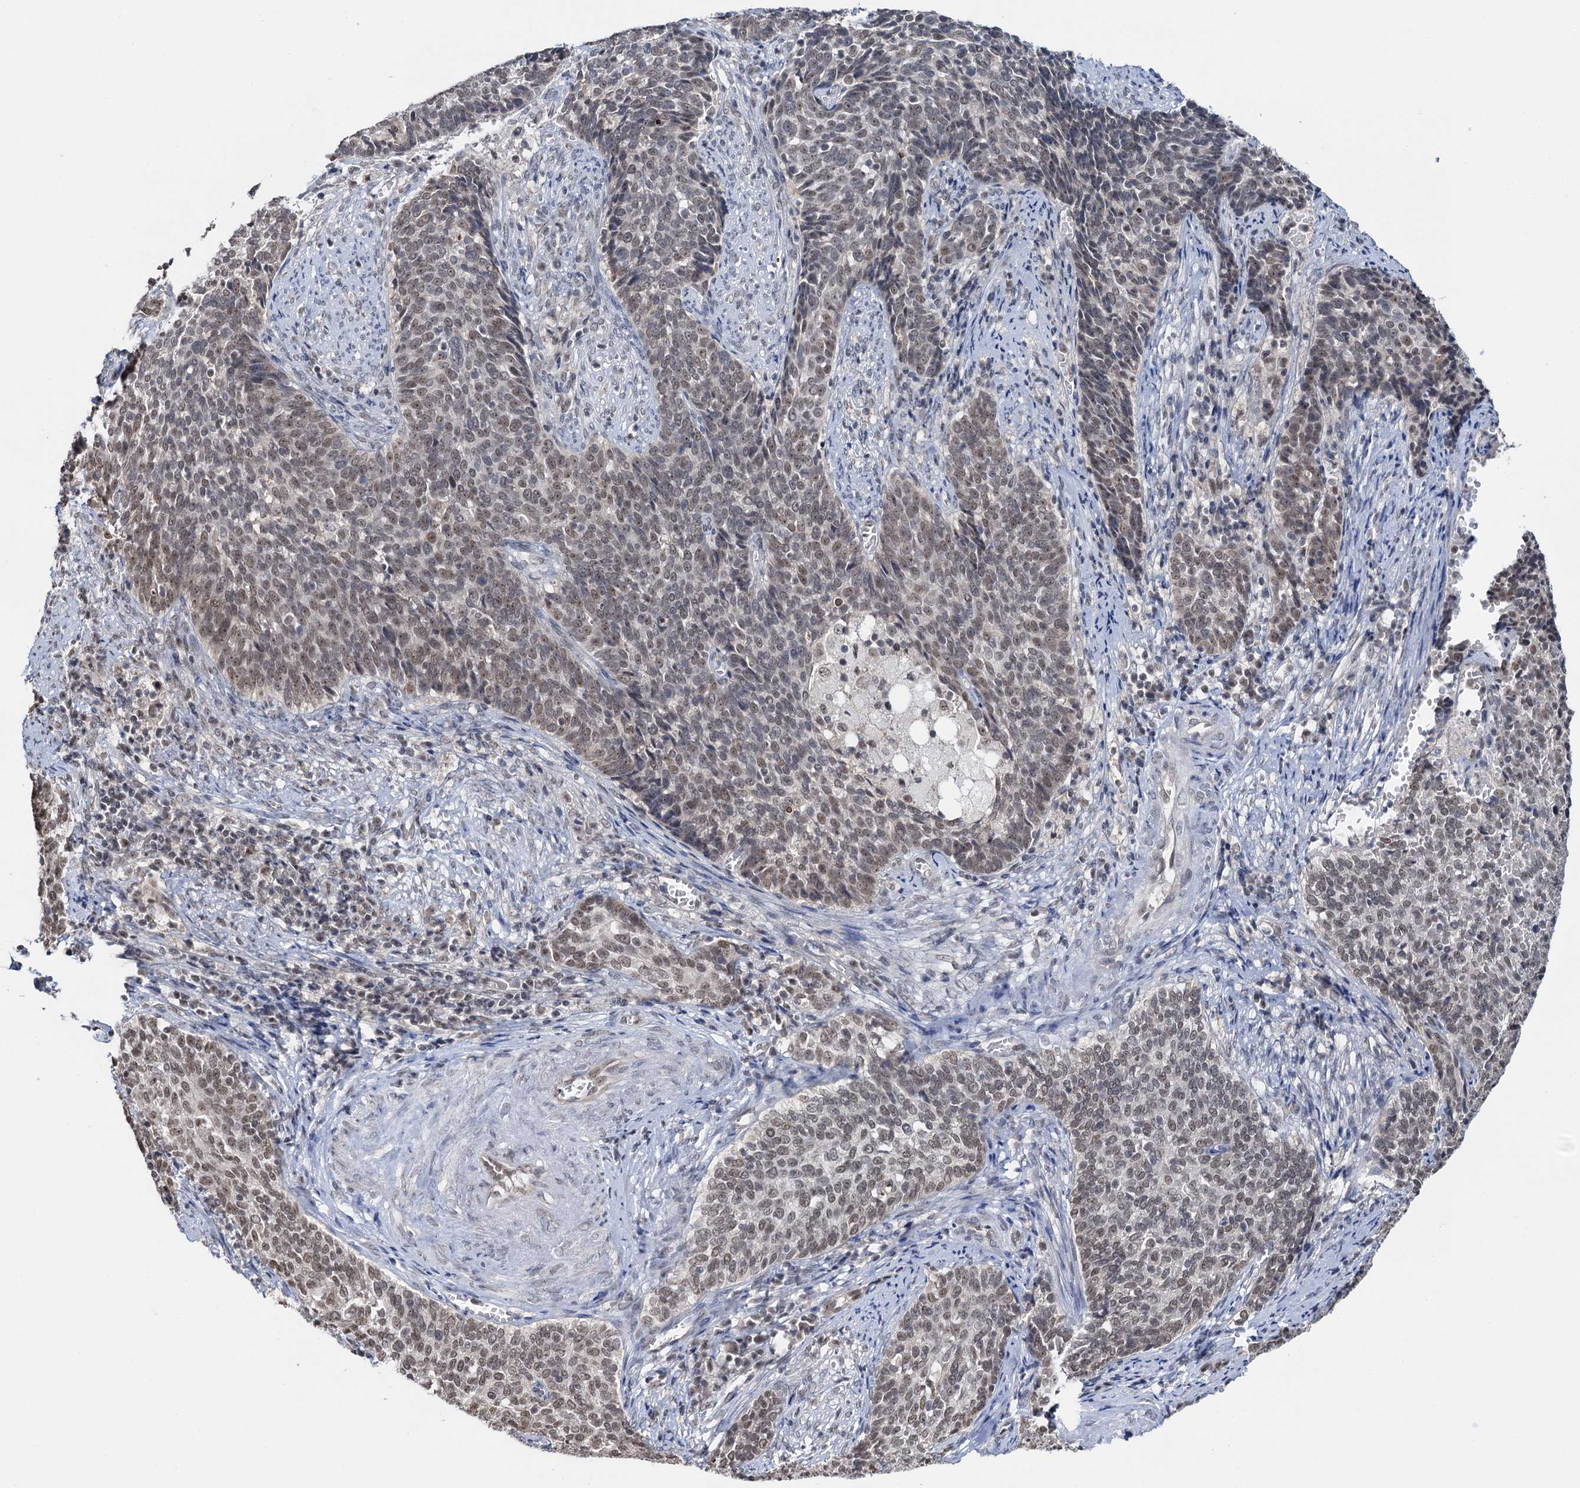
{"staining": {"intensity": "weak", "quantity": ">75%", "location": "nuclear"}, "tissue": "cervical cancer", "cell_type": "Tumor cells", "image_type": "cancer", "snomed": [{"axis": "morphology", "description": "Squamous cell carcinoma, NOS"}, {"axis": "topography", "description": "Cervix"}], "caption": "Protein staining displays weak nuclear expression in about >75% of tumor cells in cervical squamous cell carcinoma. (IHC, brightfield microscopy, high magnification).", "gene": "NAT10", "patient": {"sex": "female", "age": 39}}